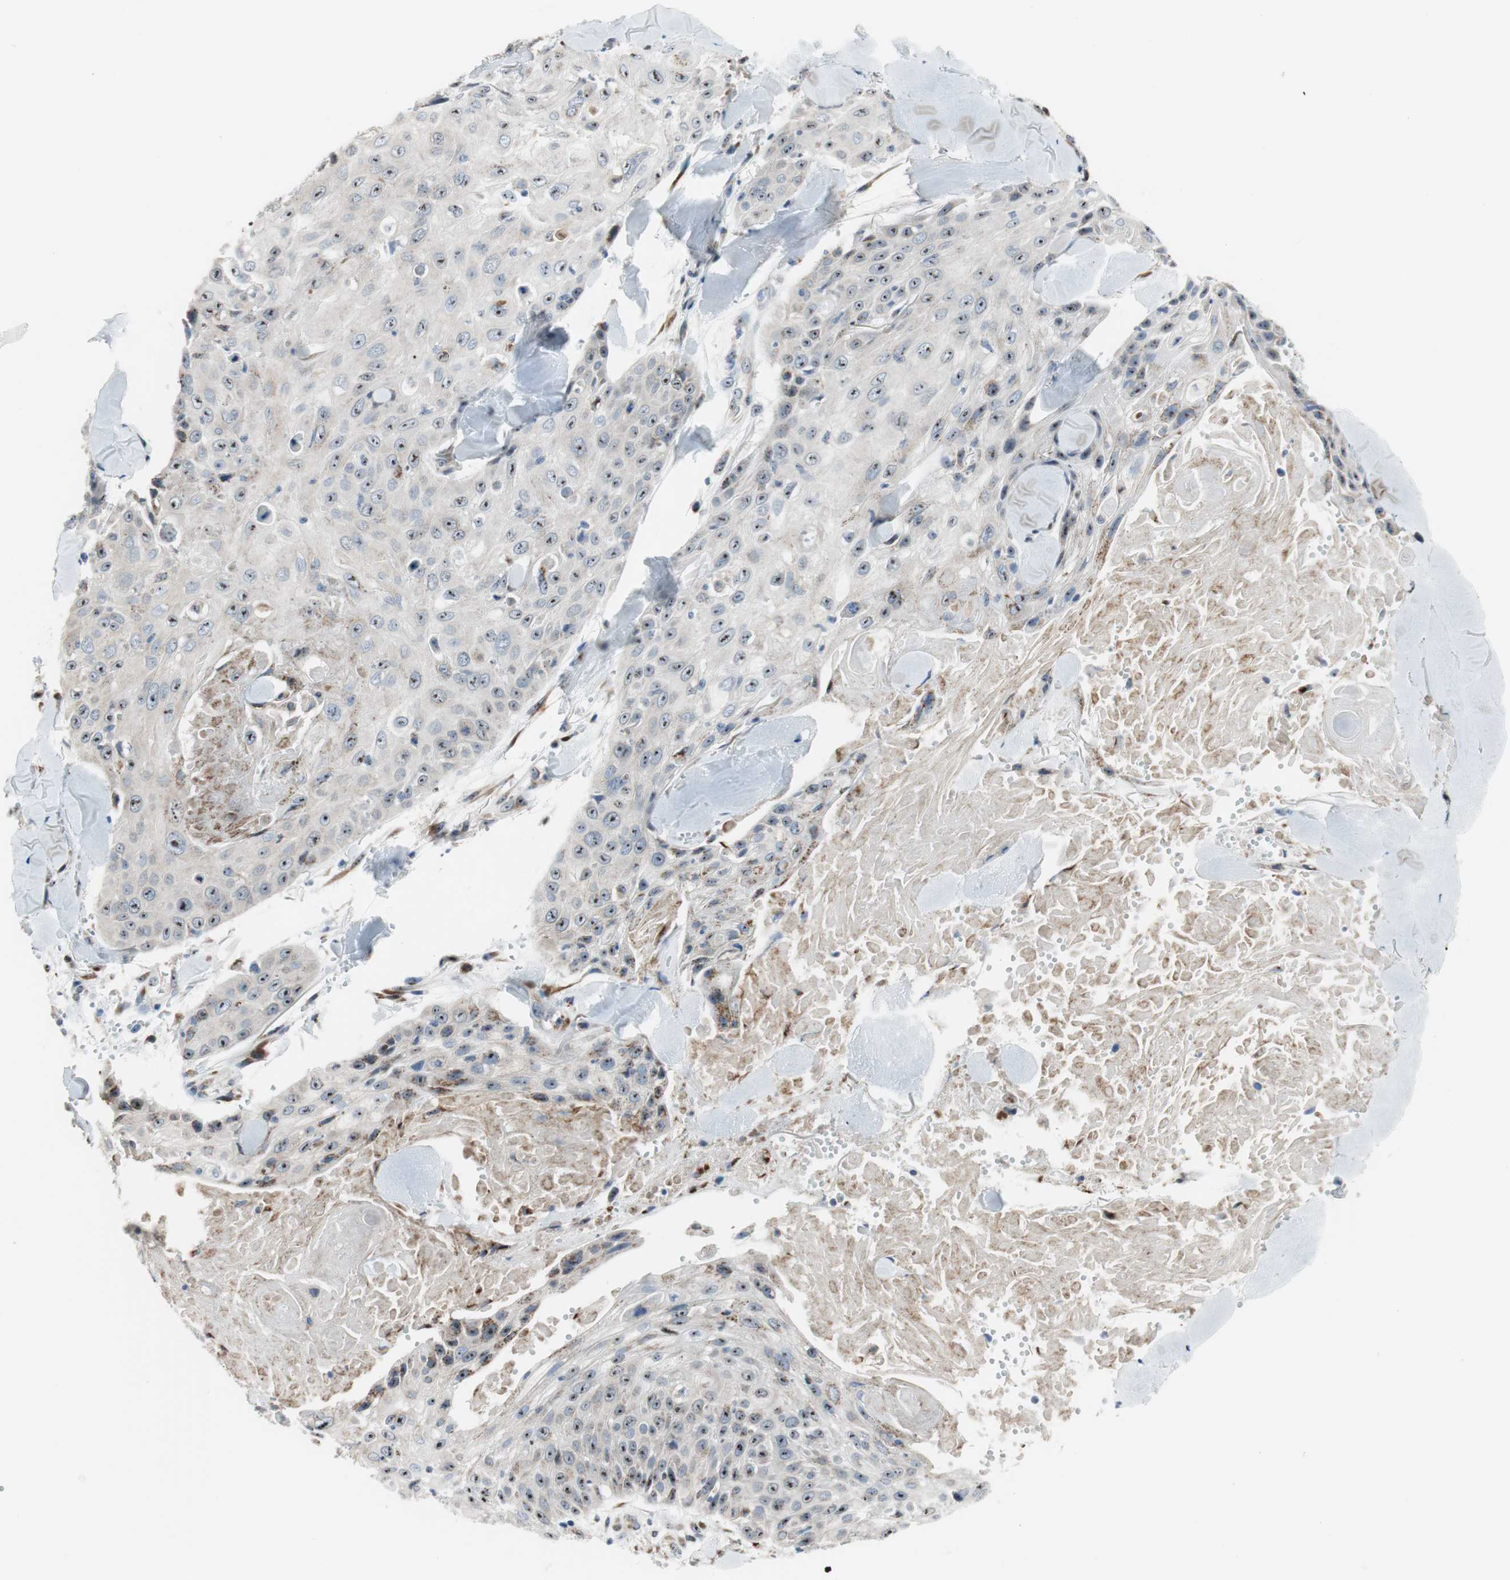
{"staining": {"intensity": "weak", "quantity": ">75%", "location": "cytoplasmic/membranous"}, "tissue": "skin cancer", "cell_type": "Tumor cells", "image_type": "cancer", "snomed": [{"axis": "morphology", "description": "Squamous cell carcinoma, NOS"}, {"axis": "topography", "description": "Skin"}], "caption": "Human skin cancer stained for a protein (brown) demonstrates weak cytoplasmic/membranous positive positivity in about >75% of tumor cells.", "gene": "TMED7", "patient": {"sex": "male", "age": 86}}